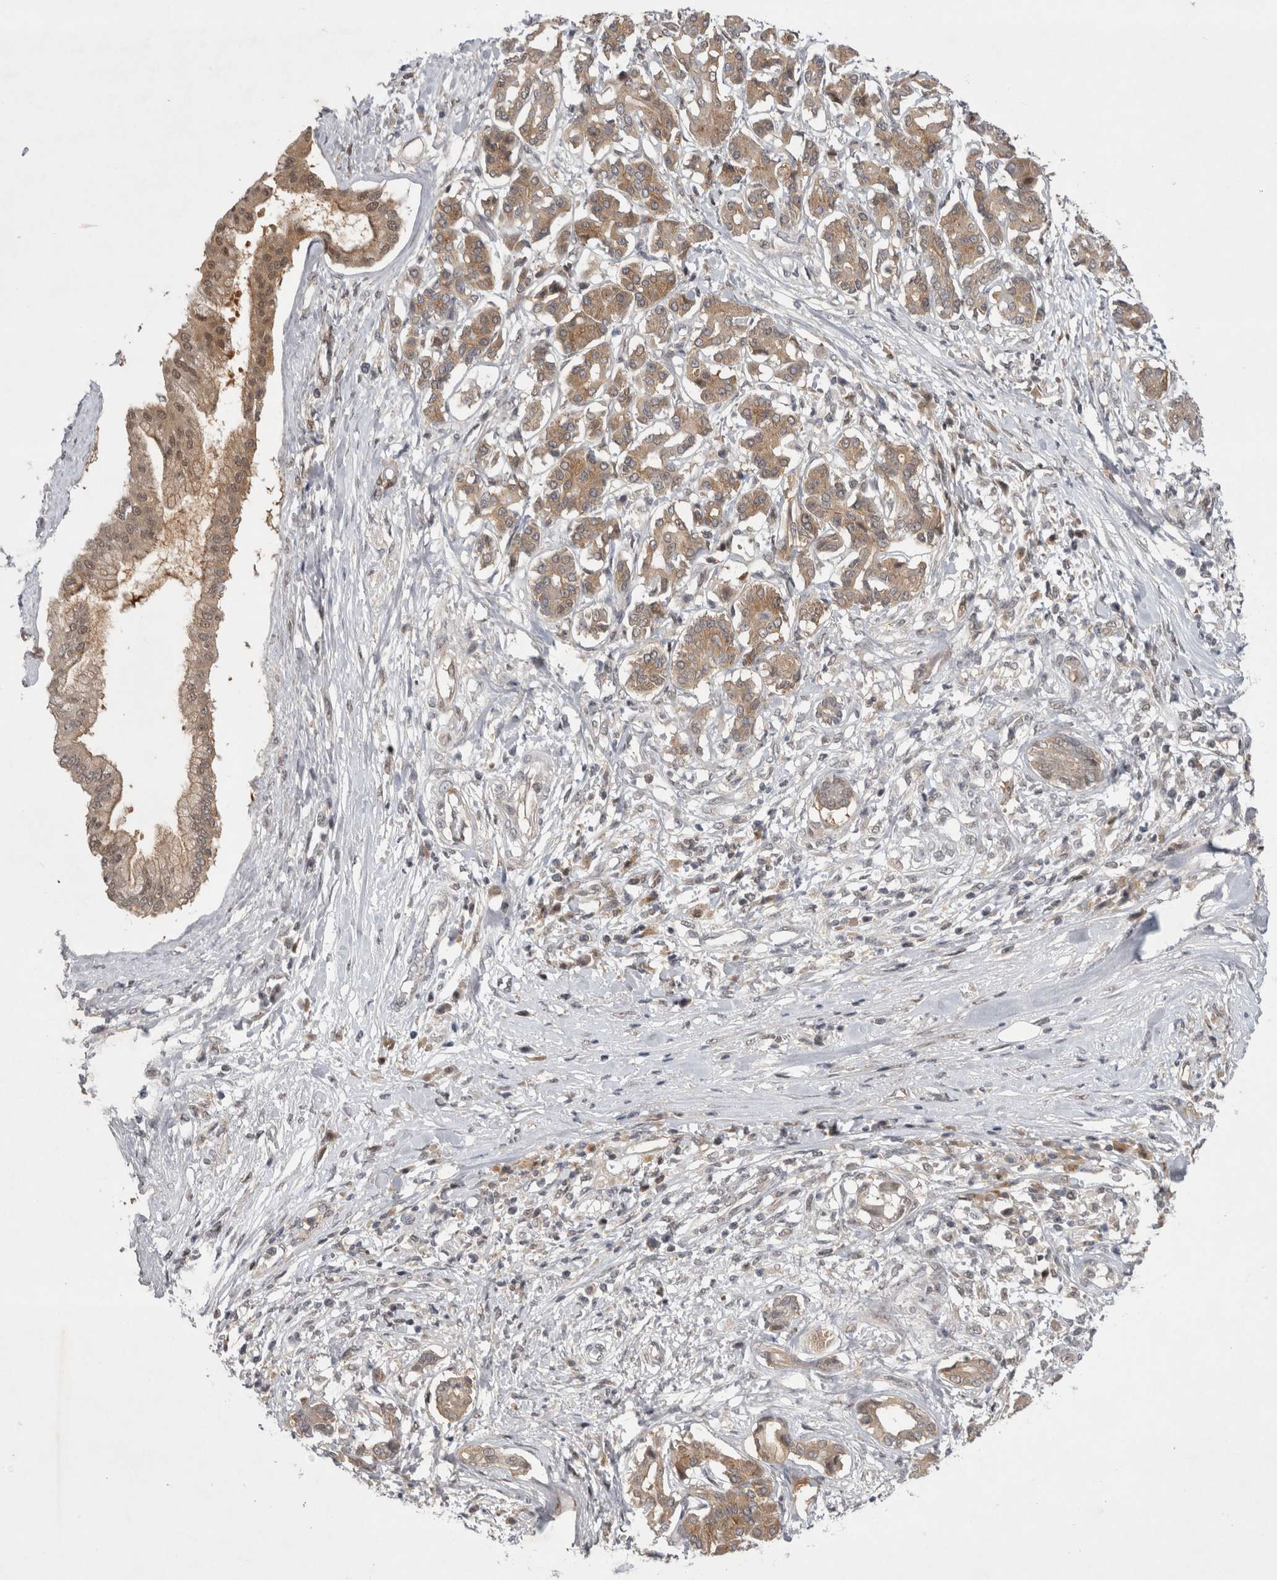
{"staining": {"intensity": "weak", "quantity": ">75%", "location": "cytoplasmic/membranous"}, "tissue": "pancreatic cancer", "cell_type": "Tumor cells", "image_type": "cancer", "snomed": [{"axis": "morphology", "description": "Adenocarcinoma, NOS"}, {"axis": "topography", "description": "Pancreas"}], "caption": "IHC image of neoplastic tissue: pancreatic adenocarcinoma stained using immunohistochemistry reveals low levels of weak protein expression localized specifically in the cytoplasmic/membranous of tumor cells, appearing as a cytoplasmic/membranous brown color.", "gene": "PSMB2", "patient": {"sex": "female", "age": 56}}